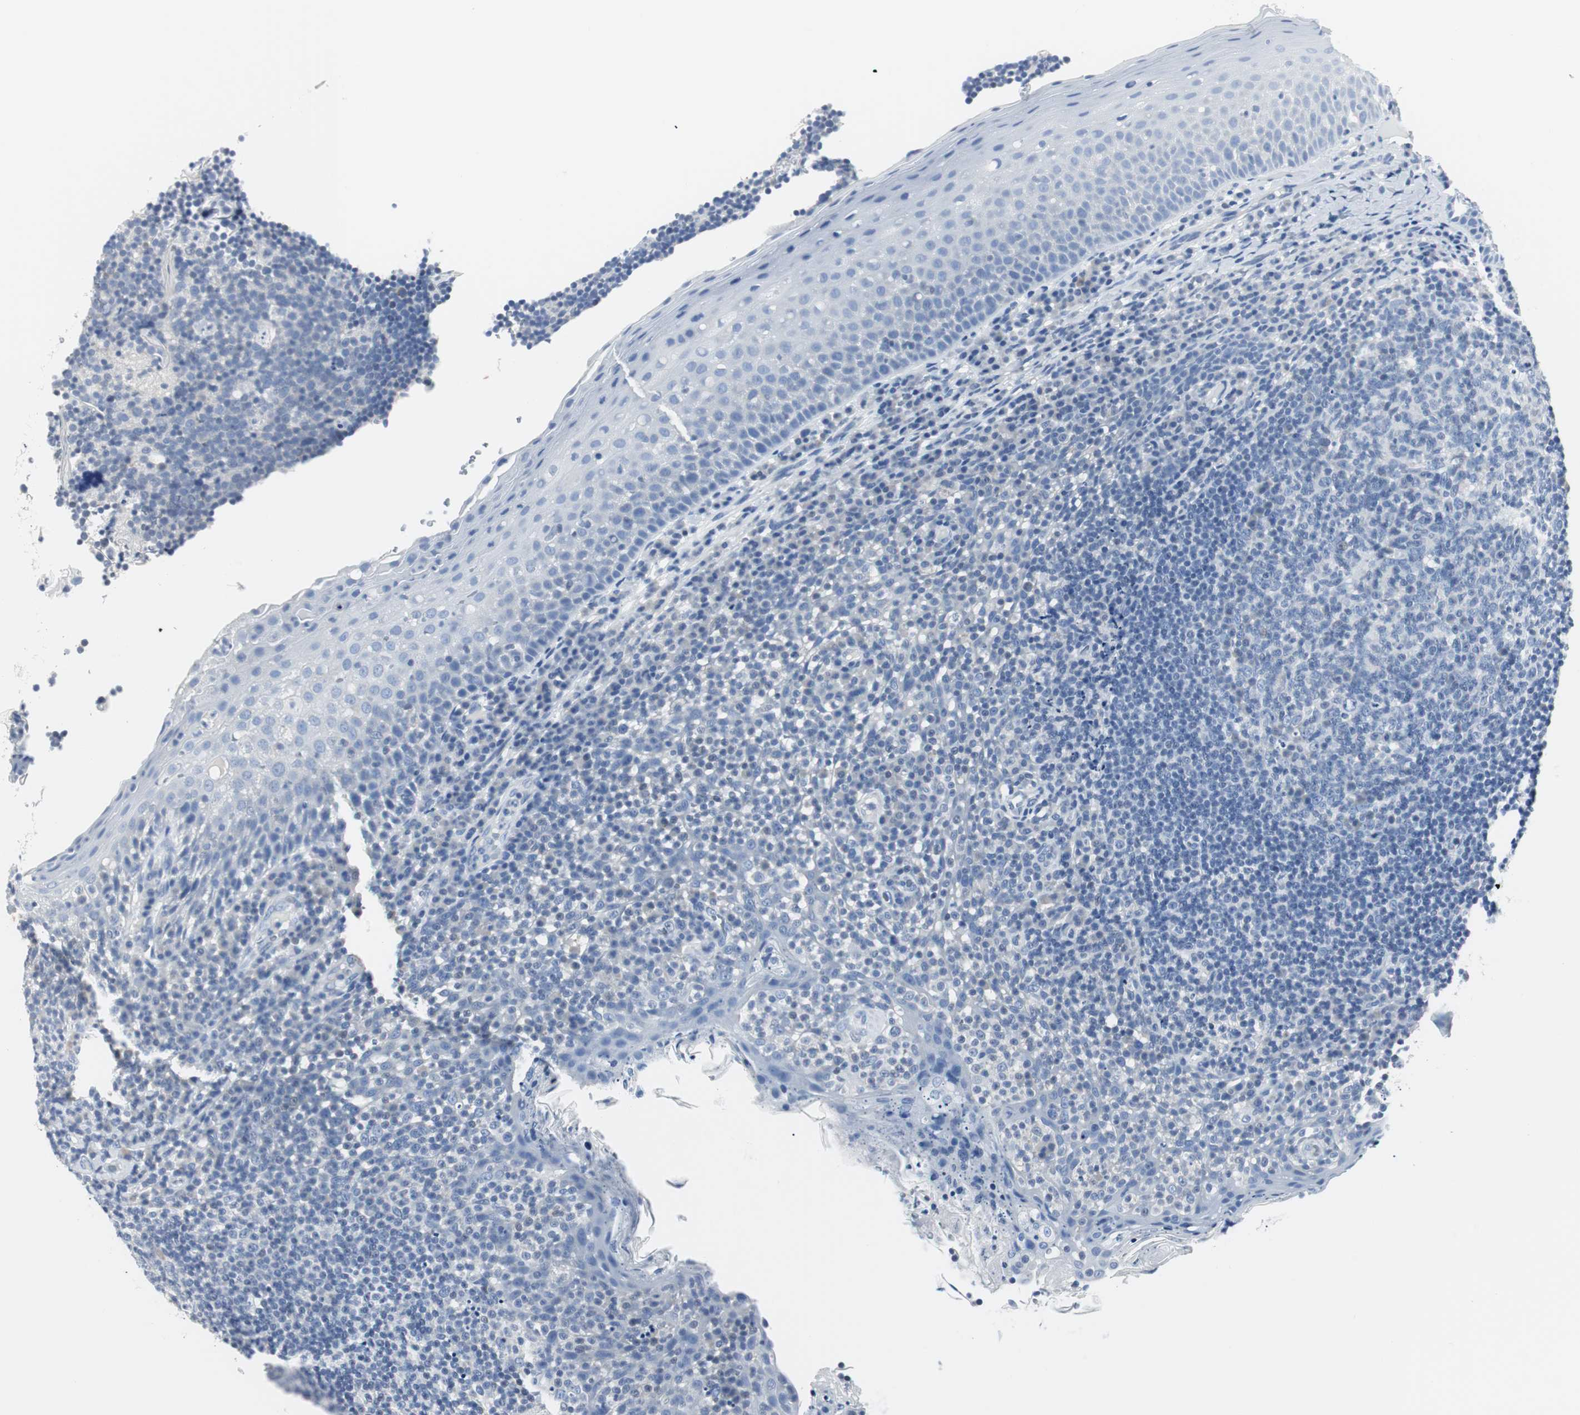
{"staining": {"intensity": "negative", "quantity": "none", "location": "none"}, "tissue": "tonsil", "cell_type": "Germinal center cells", "image_type": "normal", "snomed": [{"axis": "morphology", "description": "Normal tissue, NOS"}, {"axis": "topography", "description": "Tonsil"}], "caption": "High power microscopy image of an immunohistochemistry micrograph of unremarkable tonsil, revealing no significant positivity in germinal center cells. Nuclei are stained in blue.", "gene": "GAP43", "patient": {"sex": "male", "age": 17}}